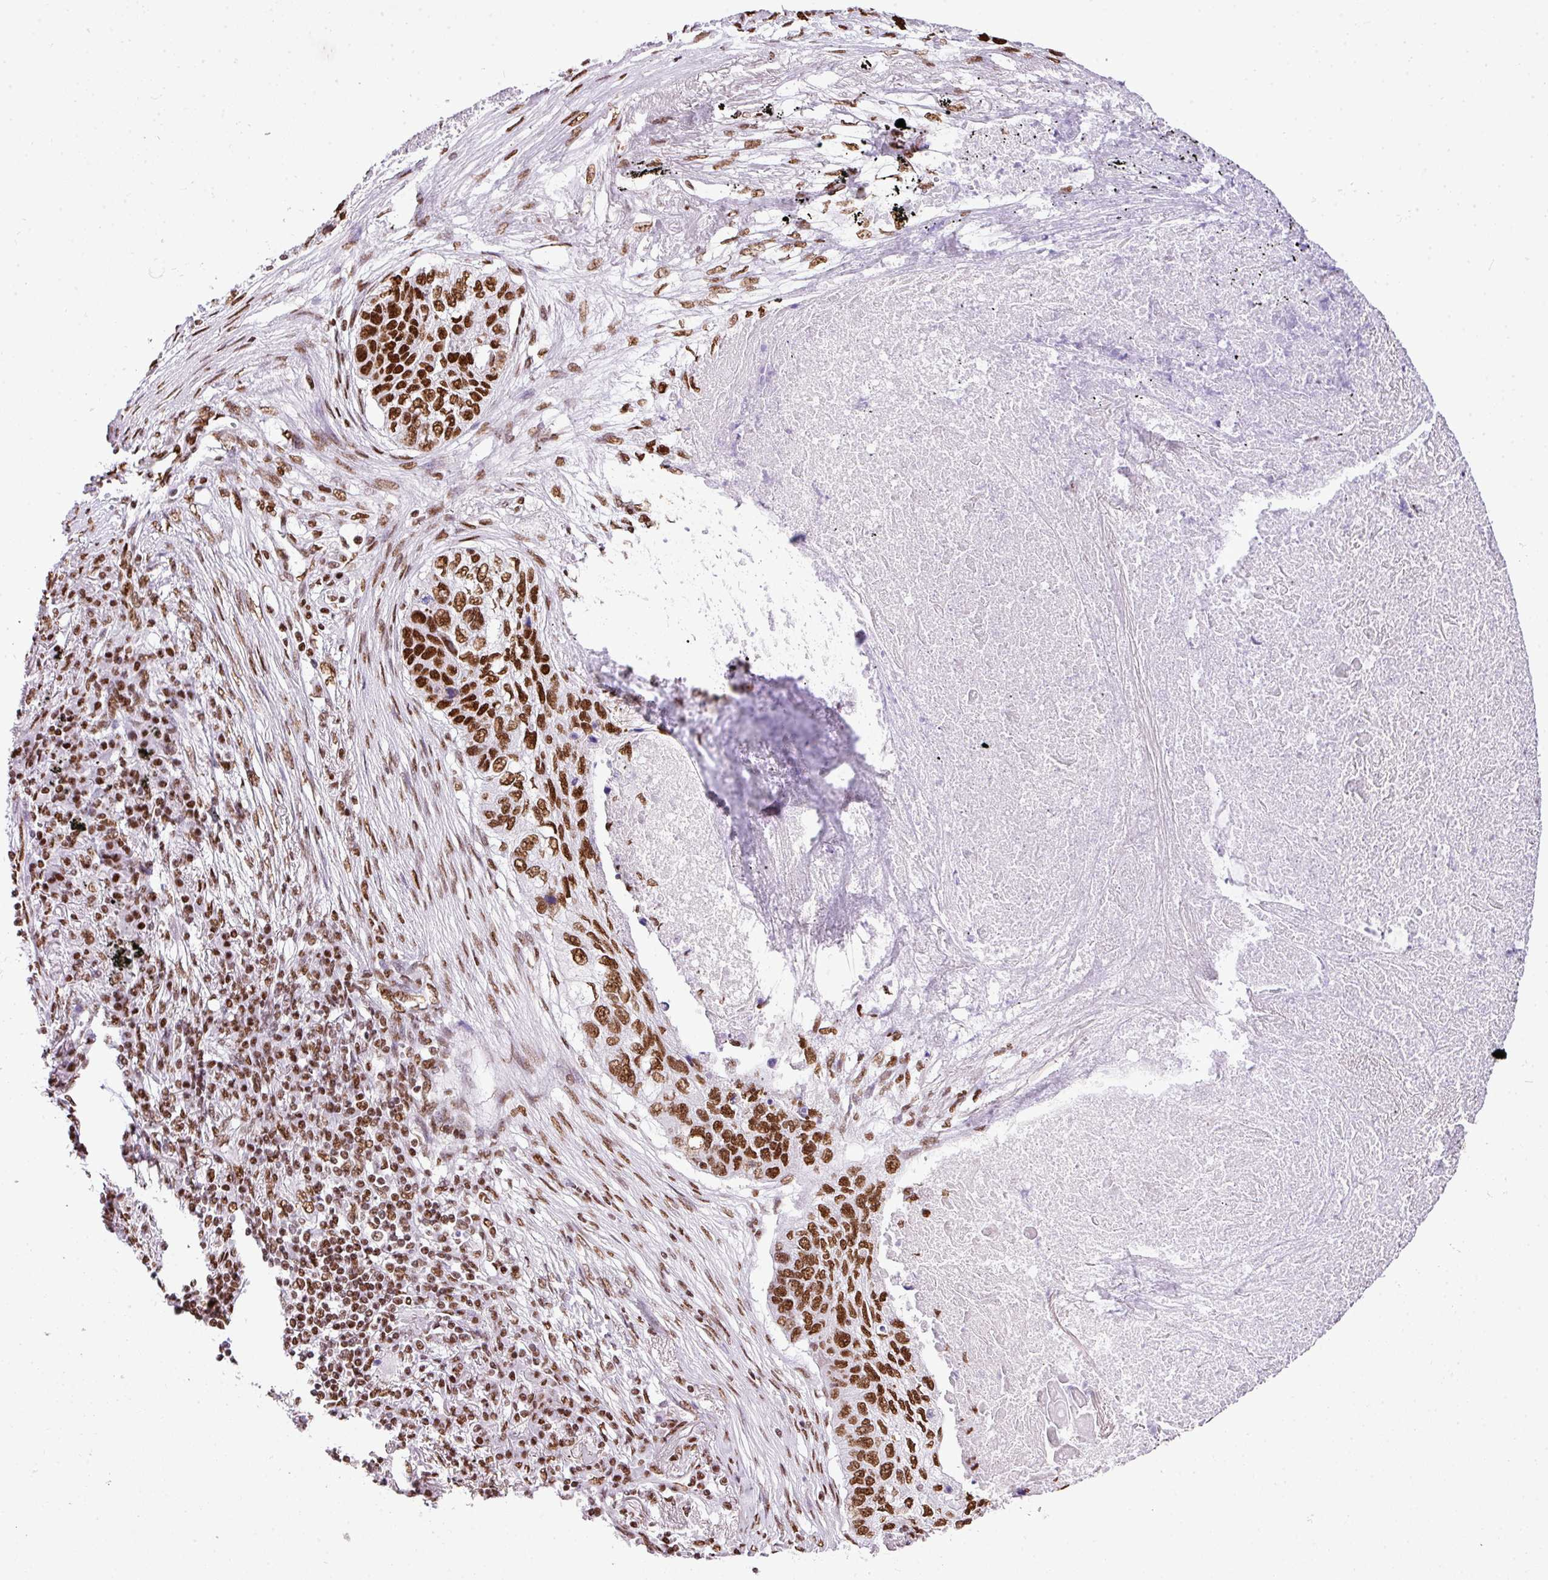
{"staining": {"intensity": "moderate", "quantity": ">75%", "location": "nuclear"}, "tissue": "lung cancer", "cell_type": "Tumor cells", "image_type": "cancer", "snomed": [{"axis": "morphology", "description": "Squamous cell carcinoma, NOS"}, {"axis": "topography", "description": "Lung"}], "caption": "Immunohistochemical staining of lung squamous cell carcinoma shows medium levels of moderate nuclear positivity in approximately >75% of tumor cells.", "gene": "RARG", "patient": {"sex": "female", "age": 63}}